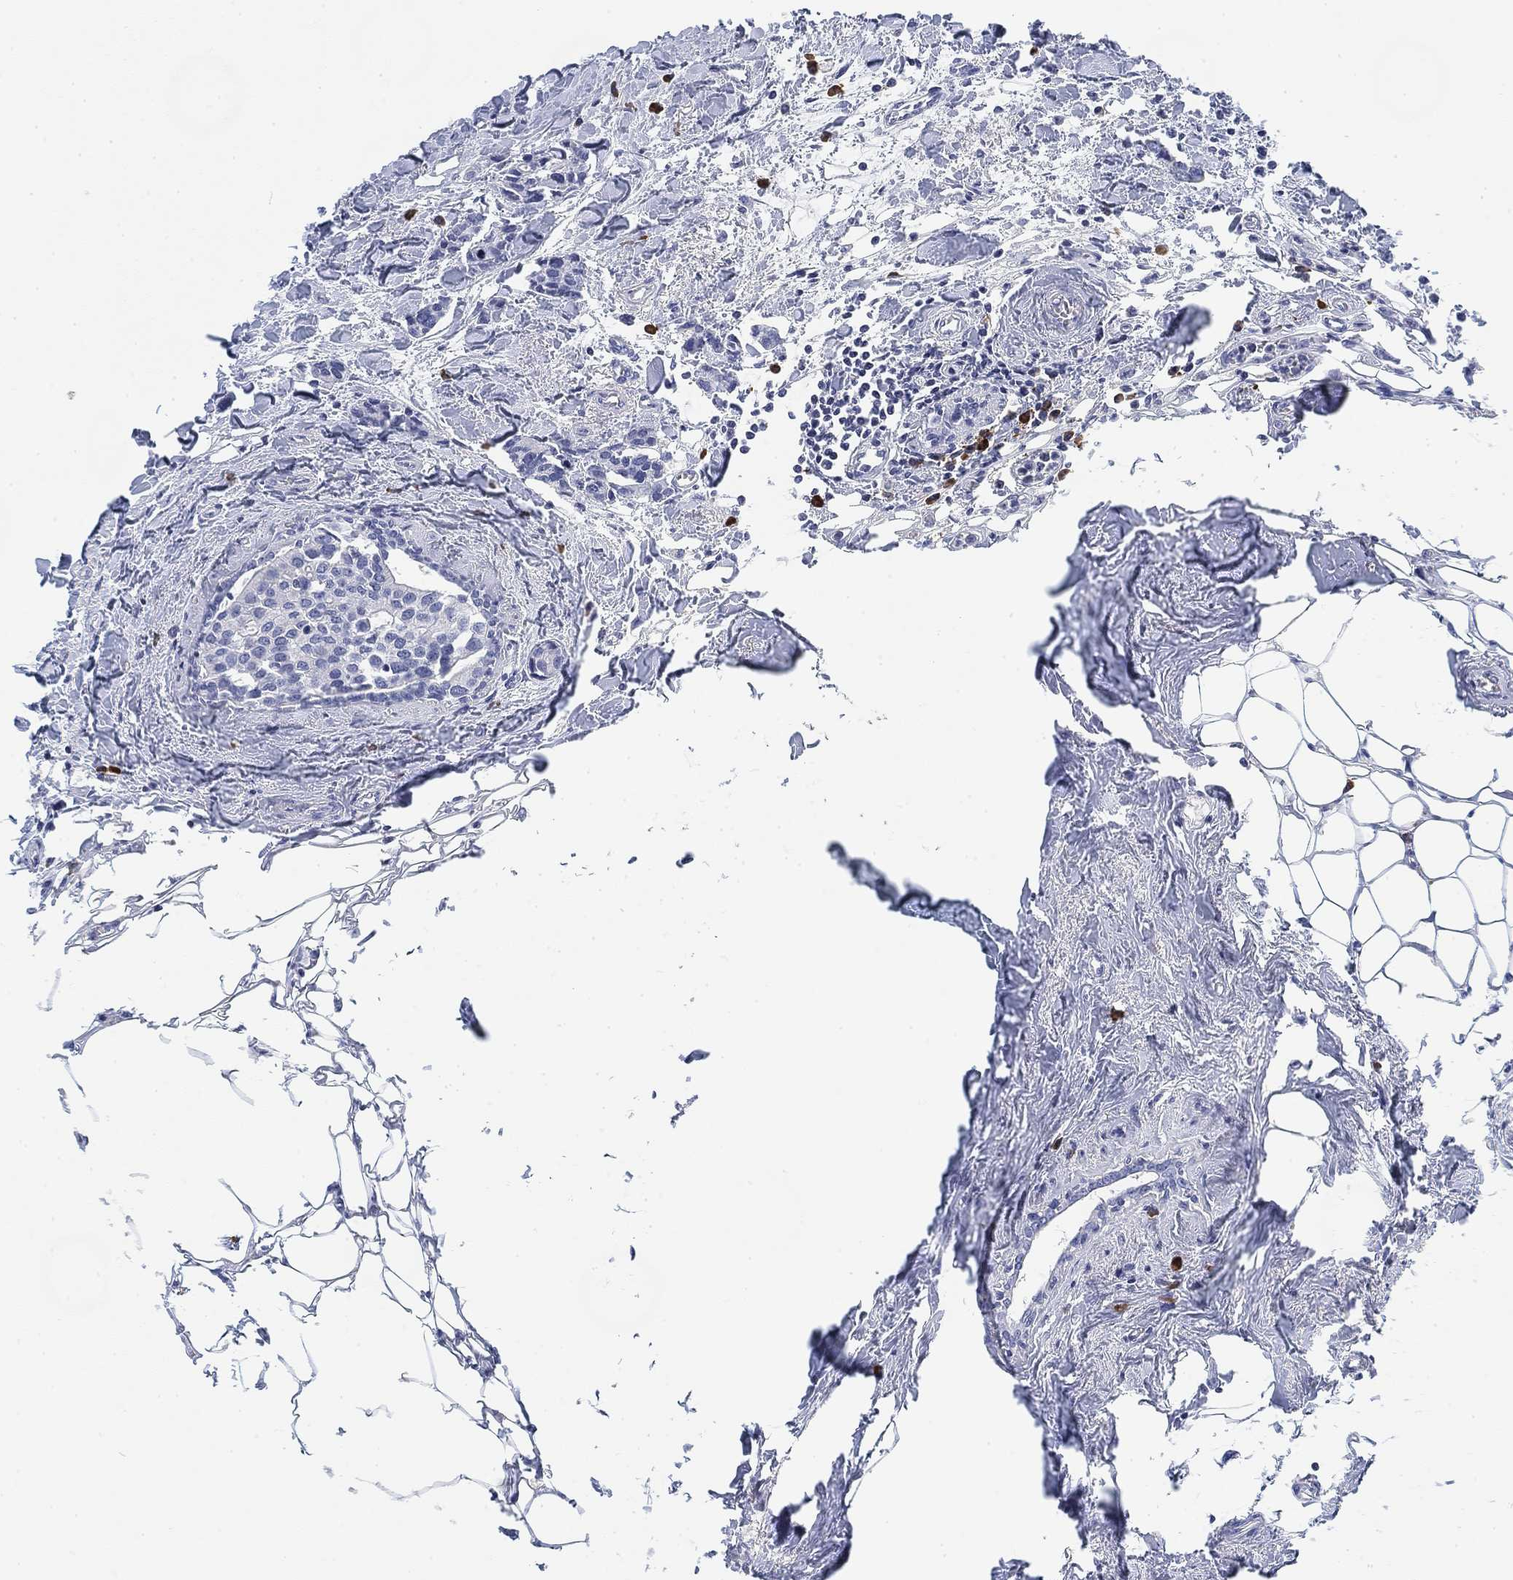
{"staining": {"intensity": "negative", "quantity": "none", "location": "none"}, "tissue": "breast cancer", "cell_type": "Tumor cells", "image_type": "cancer", "snomed": [{"axis": "morphology", "description": "Duct carcinoma"}, {"axis": "topography", "description": "Breast"}], "caption": "There is no significant expression in tumor cells of breast cancer (infiltrating ductal carcinoma).", "gene": "FYB1", "patient": {"sex": "female", "age": 83}}